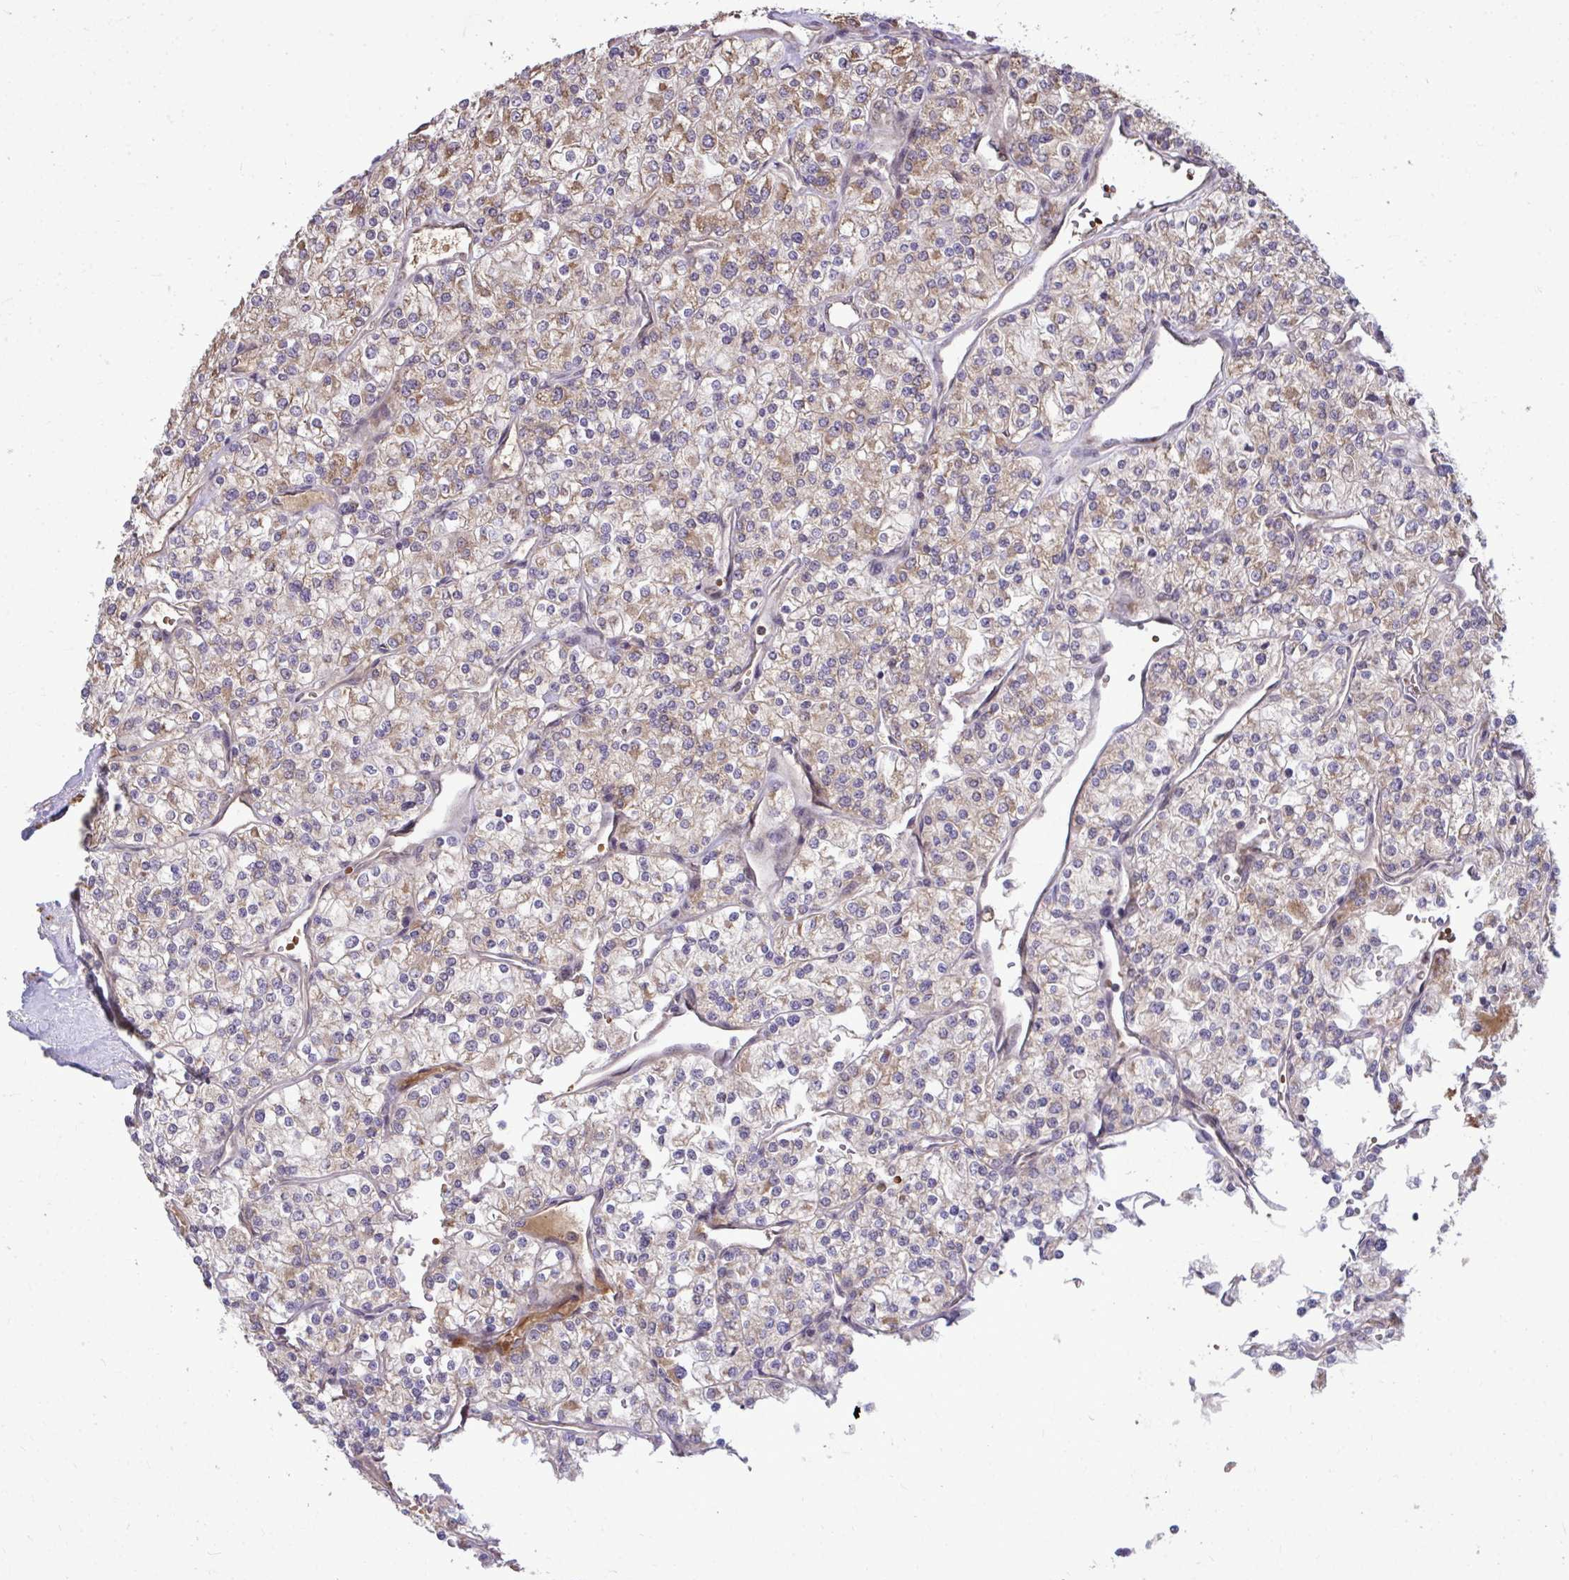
{"staining": {"intensity": "moderate", "quantity": "25%-75%", "location": "cytoplasmic/membranous"}, "tissue": "renal cancer", "cell_type": "Tumor cells", "image_type": "cancer", "snomed": [{"axis": "morphology", "description": "Adenocarcinoma, NOS"}, {"axis": "topography", "description": "Kidney"}], "caption": "Protein staining shows moderate cytoplasmic/membranous positivity in about 25%-75% of tumor cells in renal adenocarcinoma. Using DAB (3,3'-diaminobenzidine) (brown) and hematoxylin (blue) stains, captured at high magnification using brightfield microscopy.", "gene": "ZSCAN9", "patient": {"sex": "male", "age": 80}}